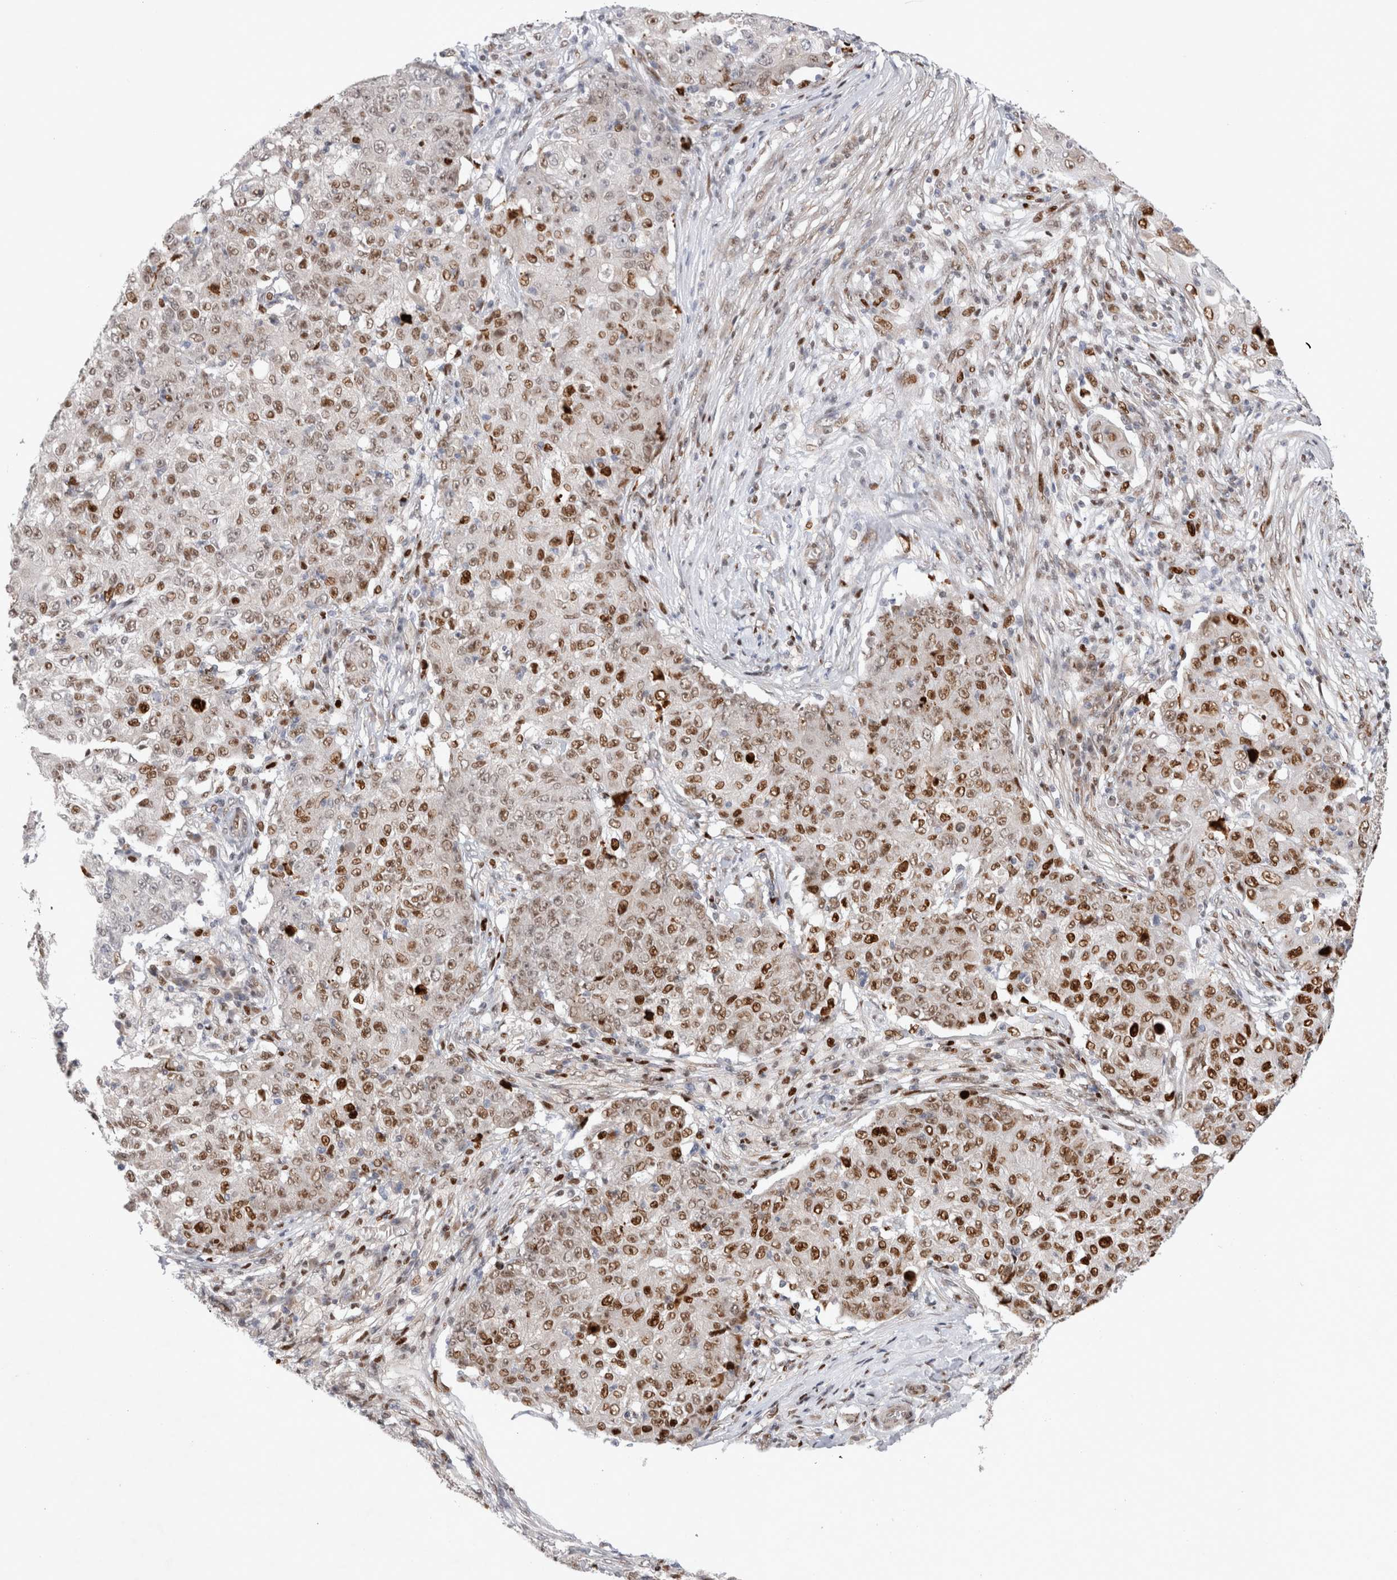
{"staining": {"intensity": "moderate", "quantity": "25%-75%", "location": "nuclear"}, "tissue": "ovarian cancer", "cell_type": "Tumor cells", "image_type": "cancer", "snomed": [{"axis": "morphology", "description": "Carcinoma, endometroid"}, {"axis": "topography", "description": "Ovary"}], "caption": "Ovarian cancer (endometroid carcinoma) stained for a protein shows moderate nuclear positivity in tumor cells. The staining was performed using DAB (3,3'-diaminobenzidine), with brown indicating positive protein expression. Nuclei are stained blue with hematoxylin.", "gene": "TCF4", "patient": {"sex": "female", "age": 42}}